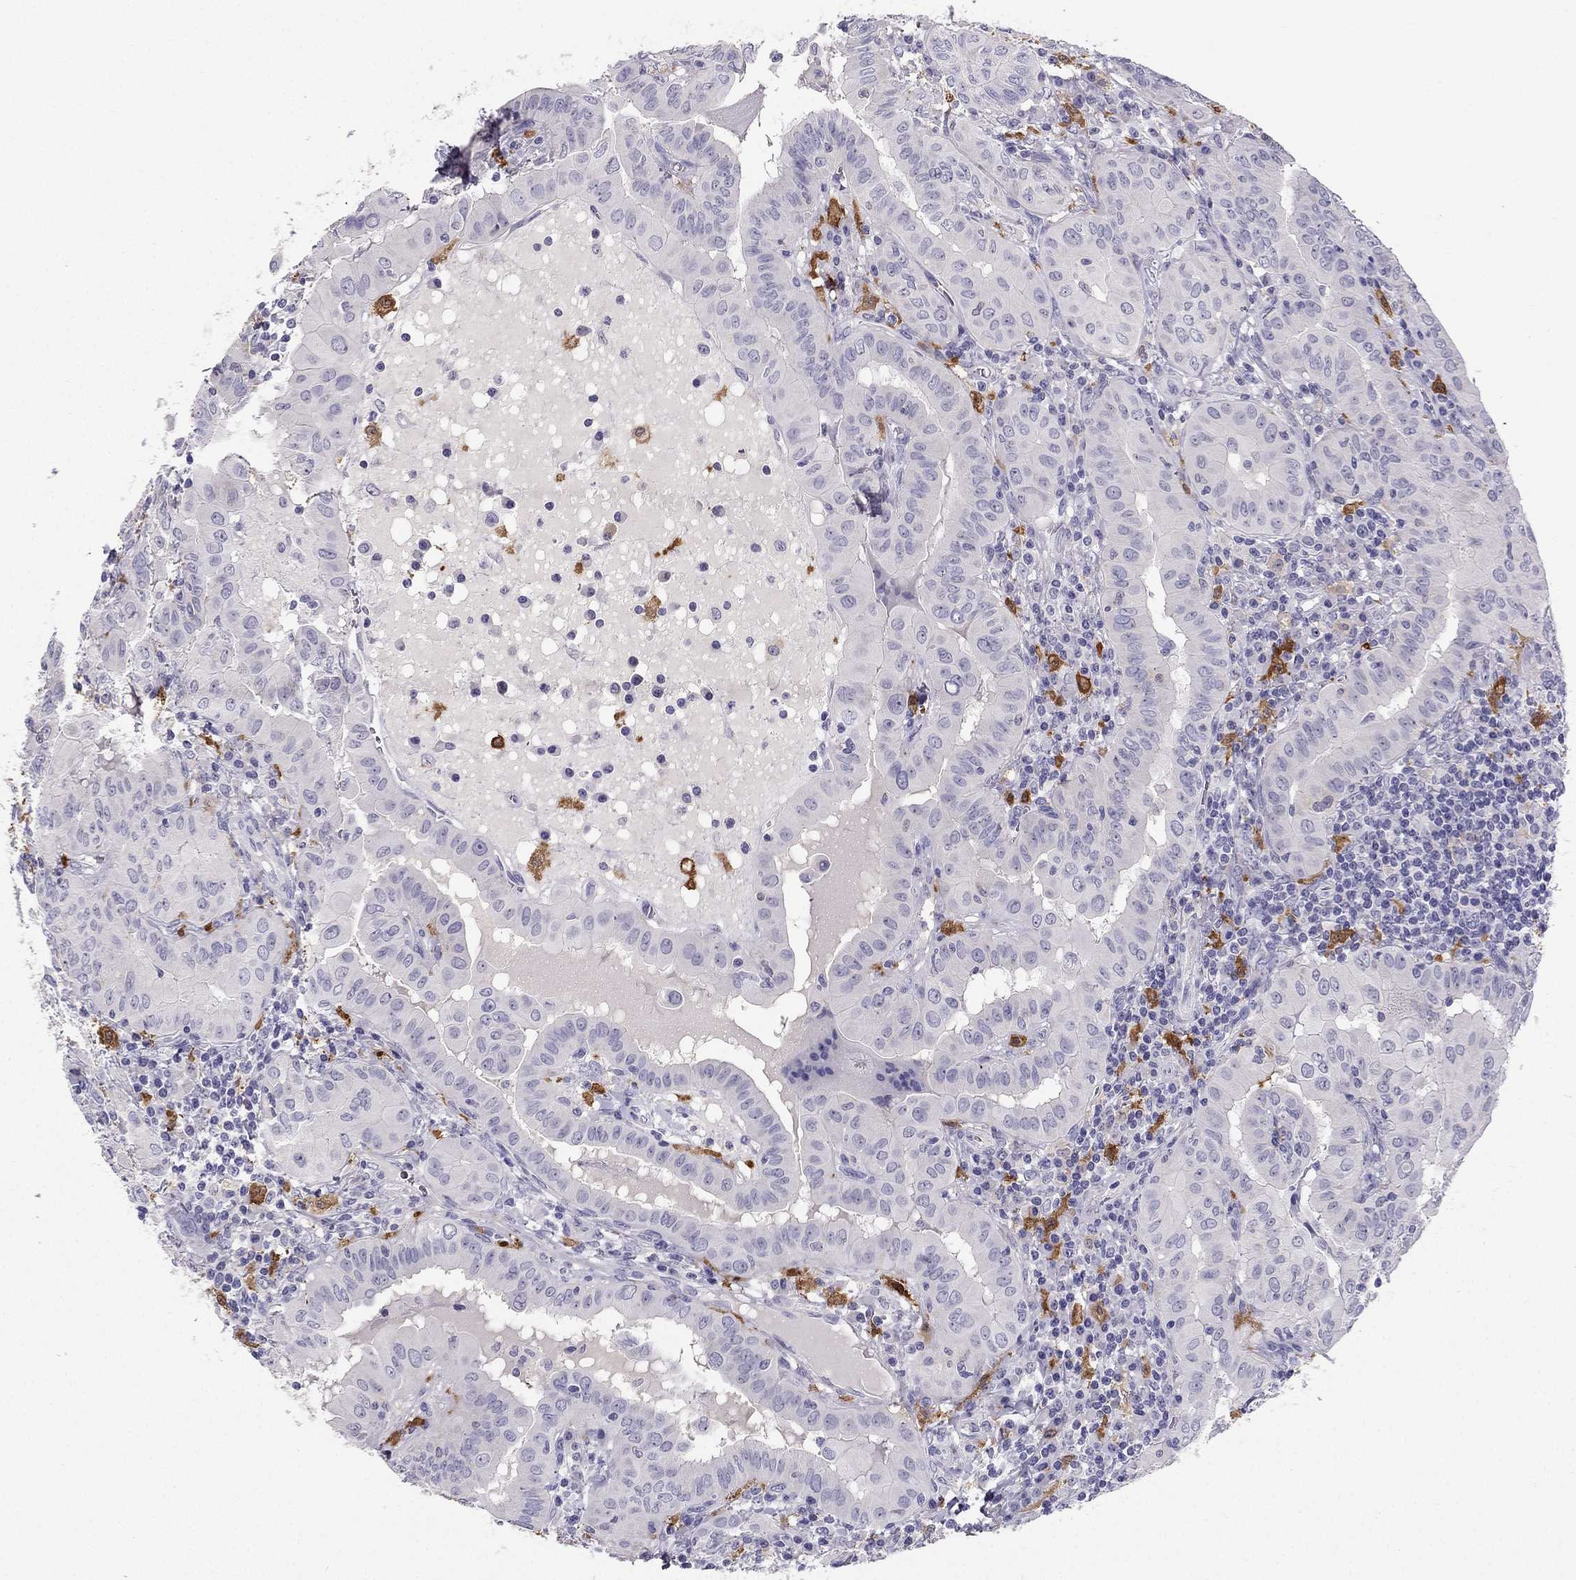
{"staining": {"intensity": "negative", "quantity": "none", "location": "none"}, "tissue": "thyroid cancer", "cell_type": "Tumor cells", "image_type": "cancer", "snomed": [{"axis": "morphology", "description": "Papillary adenocarcinoma, NOS"}, {"axis": "topography", "description": "Thyroid gland"}], "caption": "Immunohistochemical staining of human thyroid cancer (papillary adenocarcinoma) shows no significant positivity in tumor cells. (DAB (3,3'-diaminobenzidine) immunohistochemistry, high magnification).", "gene": "LMTK3", "patient": {"sex": "female", "age": 37}}